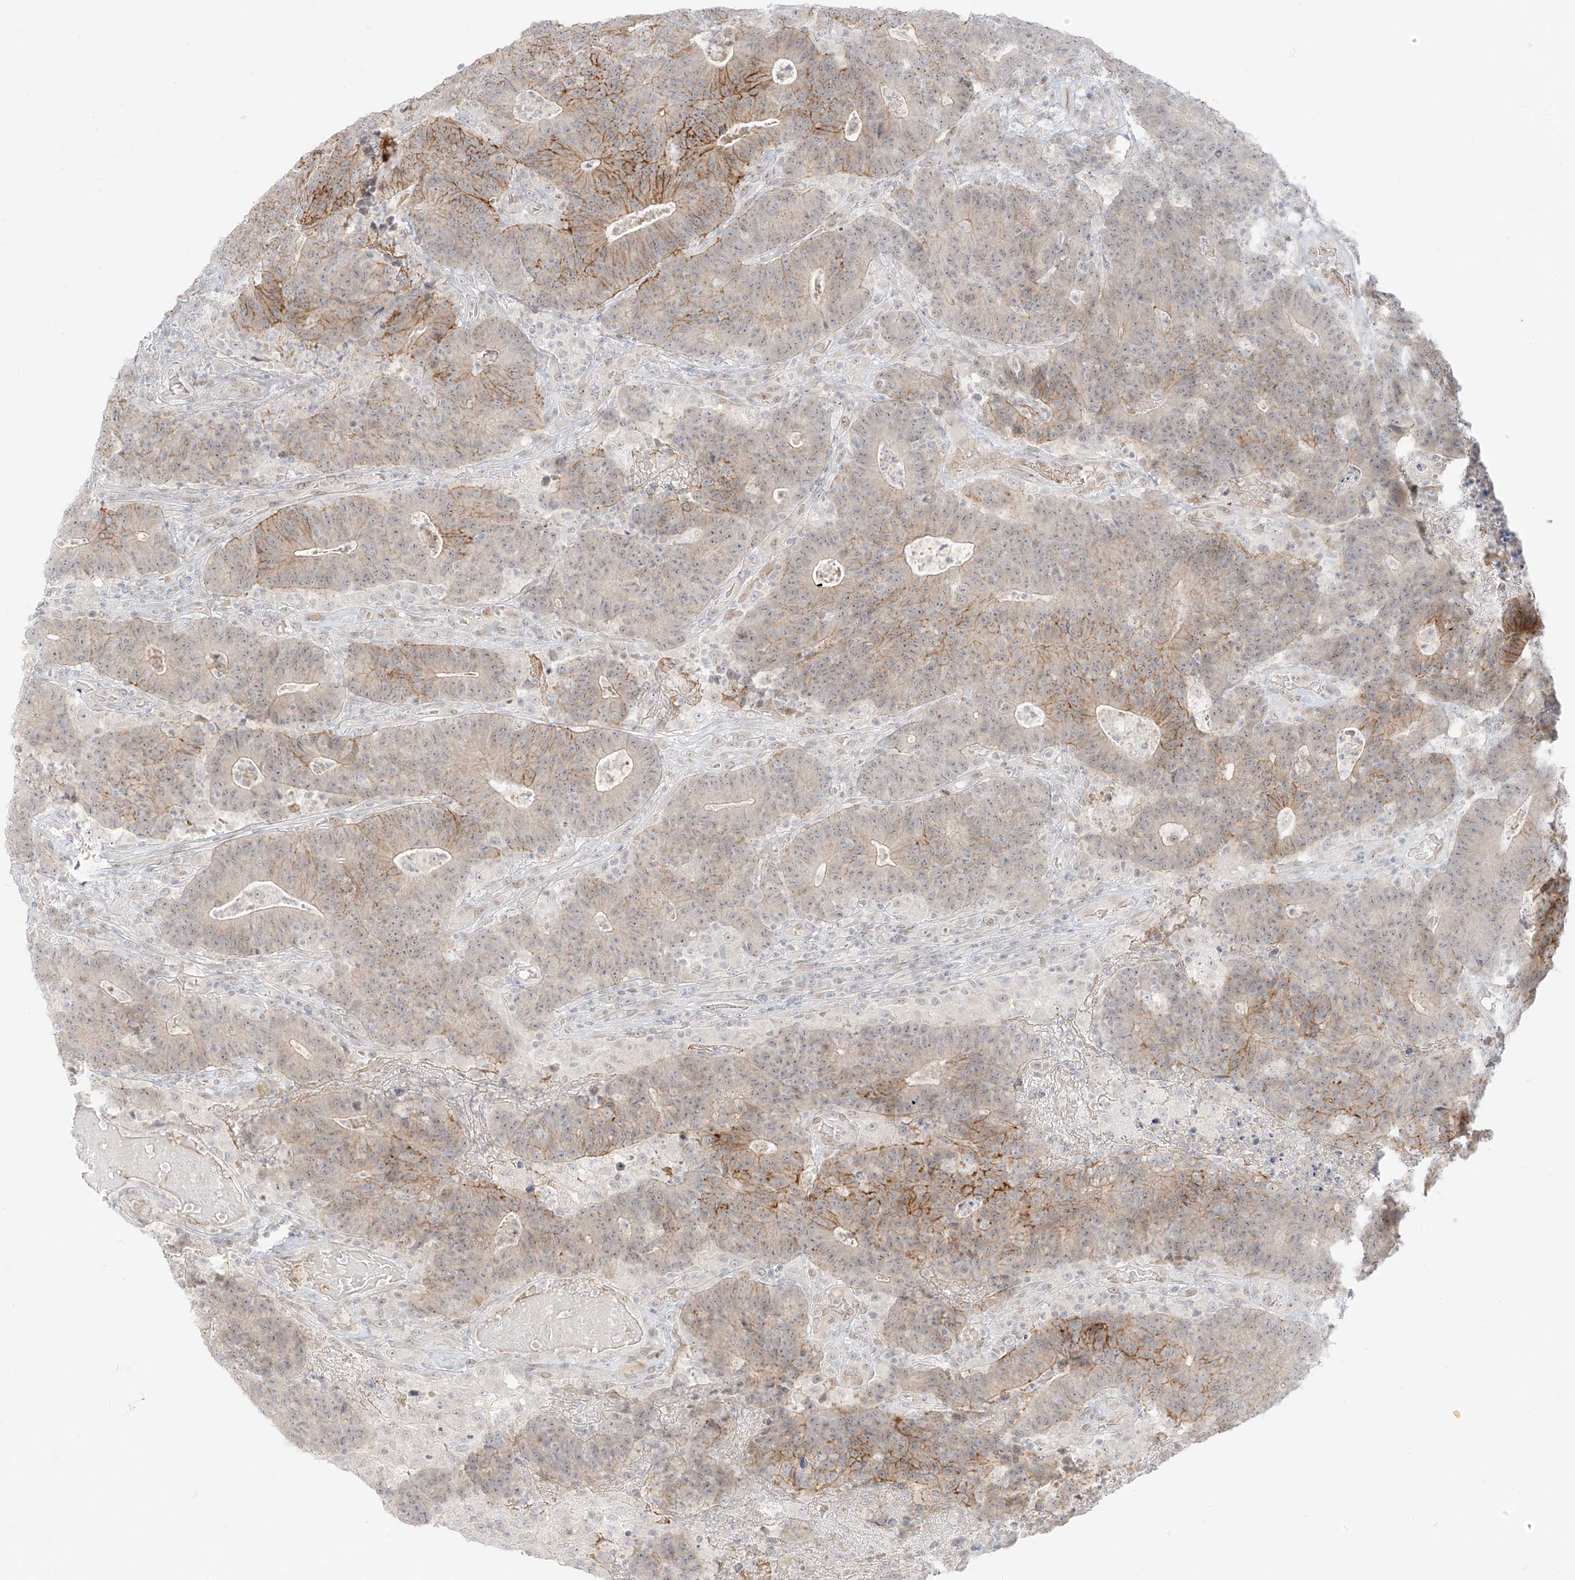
{"staining": {"intensity": "moderate", "quantity": "<25%", "location": "cytoplasmic/membranous"}, "tissue": "colorectal cancer", "cell_type": "Tumor cells", "image_type": "cancer", "snomed": [{"axis": "morphology", "description": "Normal tissue, NOS"}, {"axis": "morphology", "description": "Adenocarcinoma, NOS"}, {"axis": "topography", "description": "Colon"}], "caption": "IHC histopathology image of neoplastic tissue: human adenocarcinoma (colorectal) stained using immunohistochemistry displays low levels of moderate protein expression localized specifically in the cytoplasmic/membranous of tumor cells, appearing as a cytoplasmic/membranous brown color.", "gene": "ZNF774", "patient": {"sex": "female", "age": 75}}